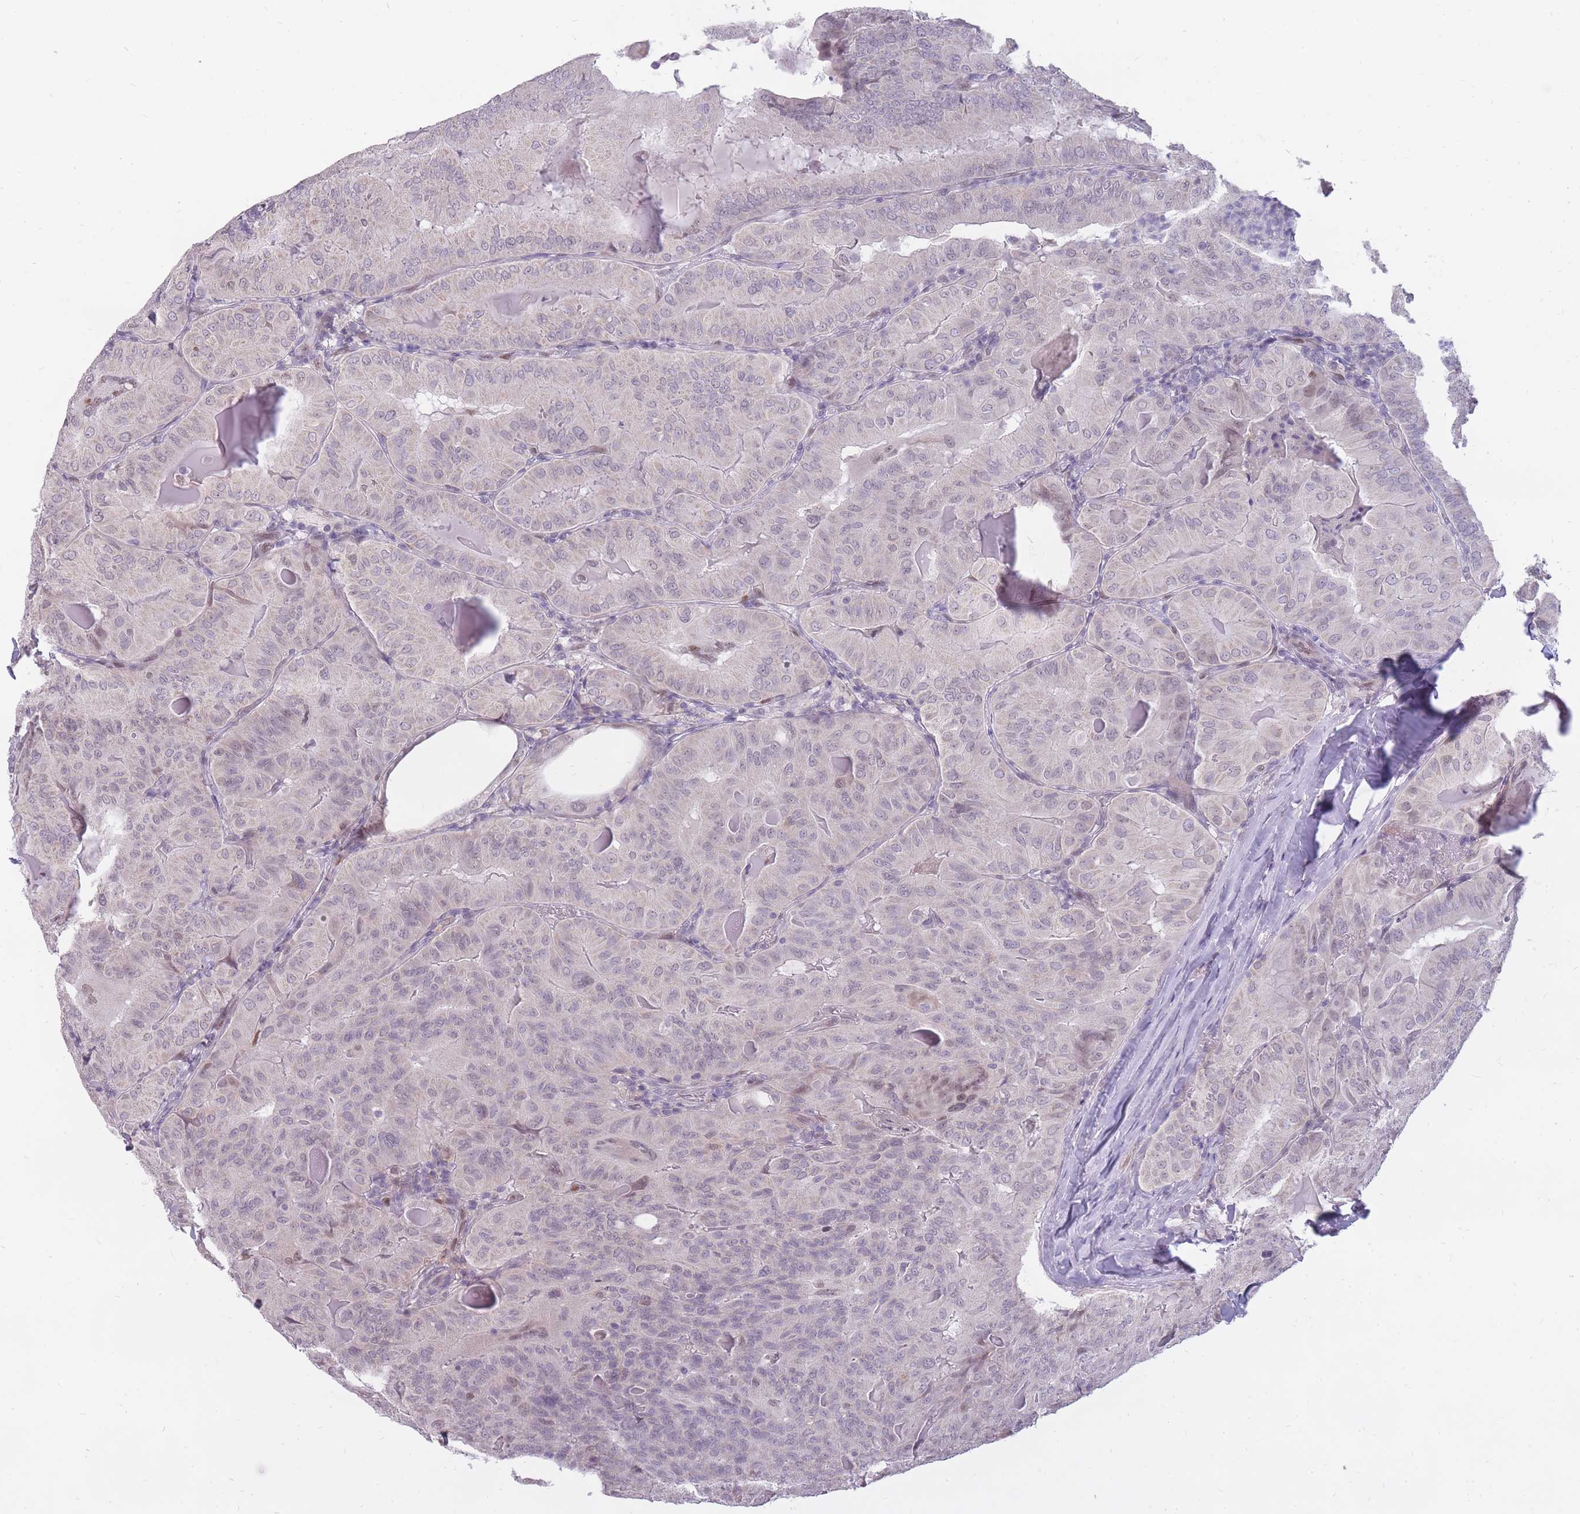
{"staining": {"intensity": "weak", "quantity": "25%-75%", "location": "nuclear"}, "tissue": "thyroid cancer", "cell_type": "Tumor cells", "image_type": "cancer", "snomed": [{"axis": "morphology", "description": "Papillary adenocarcinoma, NOS"}, {"axis": "topography", "description": "Thyroid gland"}], "caption": "The immunohistochemical stain shows weak nuclear positivity in tumor cells of thyroid papillary adenocarcinoma tissue. (brown staining indicates protein expression, while blue staining denotes nuclei).", "gene": "POMZP3", "patient": {"sex": "female", "age": 68}}